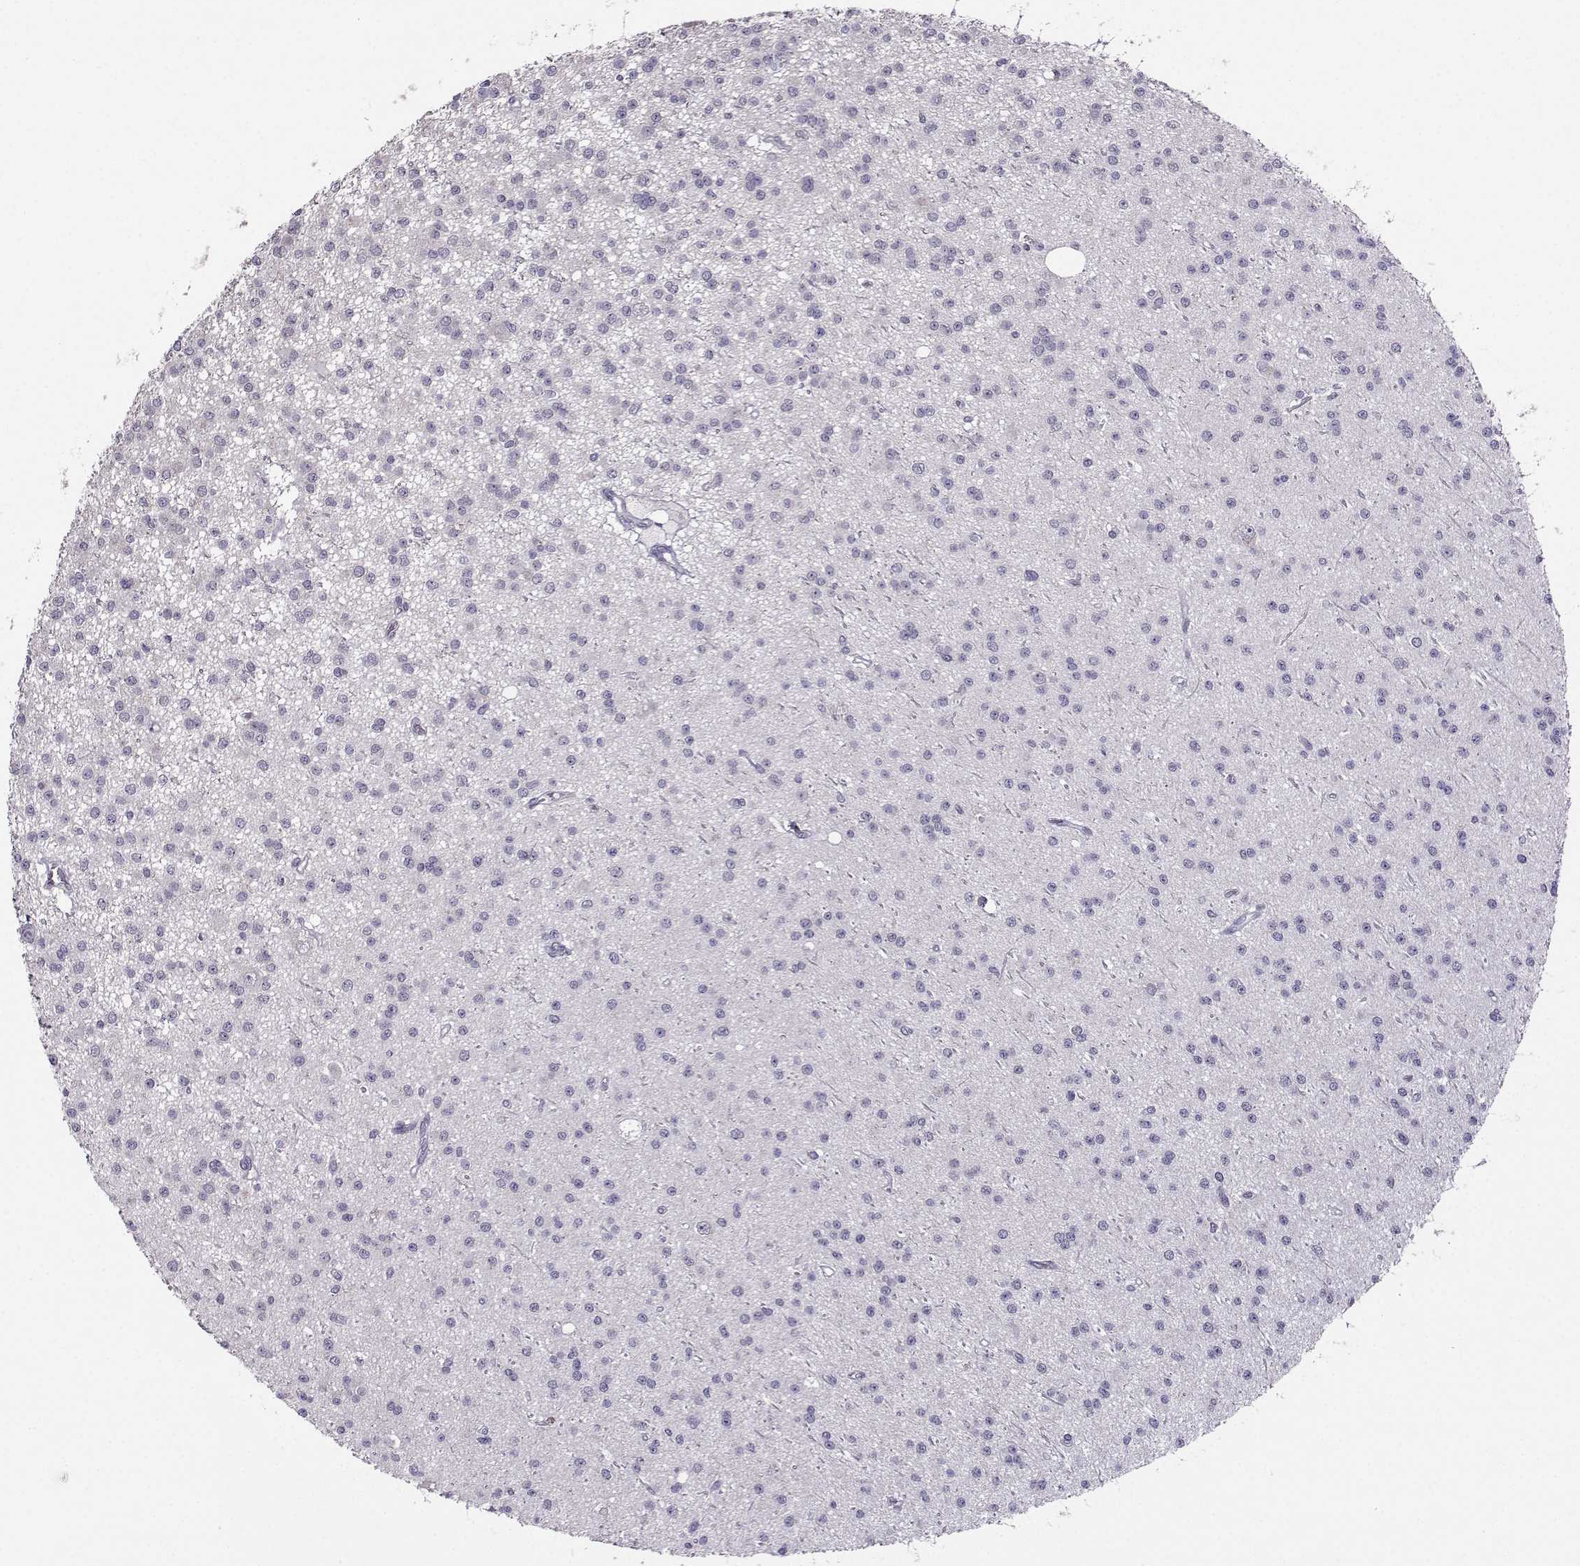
{"staining": {"intensity": "negative", "quantity": "none", "location": "none"}, "tissue": "glioma", "cell_type": "Tumor cells", "image_type": "cancer", "snomed": [{"axis": "morphology", "description": "Glioma, malignant, Low grade"}, {"axis": "topography", "description": "Brain"}], "caption": "High power microscopy micrograph of an immunohistochemistry (IHC) photomicrograph of malignant low-grade glioma, revealing no significant staining in tumor cells. (Stains: DAB (3,3'-diaminobenzidine) immunohistochemistry (IHC) with hematoxylin counter stain, Microscopy: brightfield microscopy at high magnification).", "gene": "DDX20", "patient": {"sex": "male", "age": 27}}